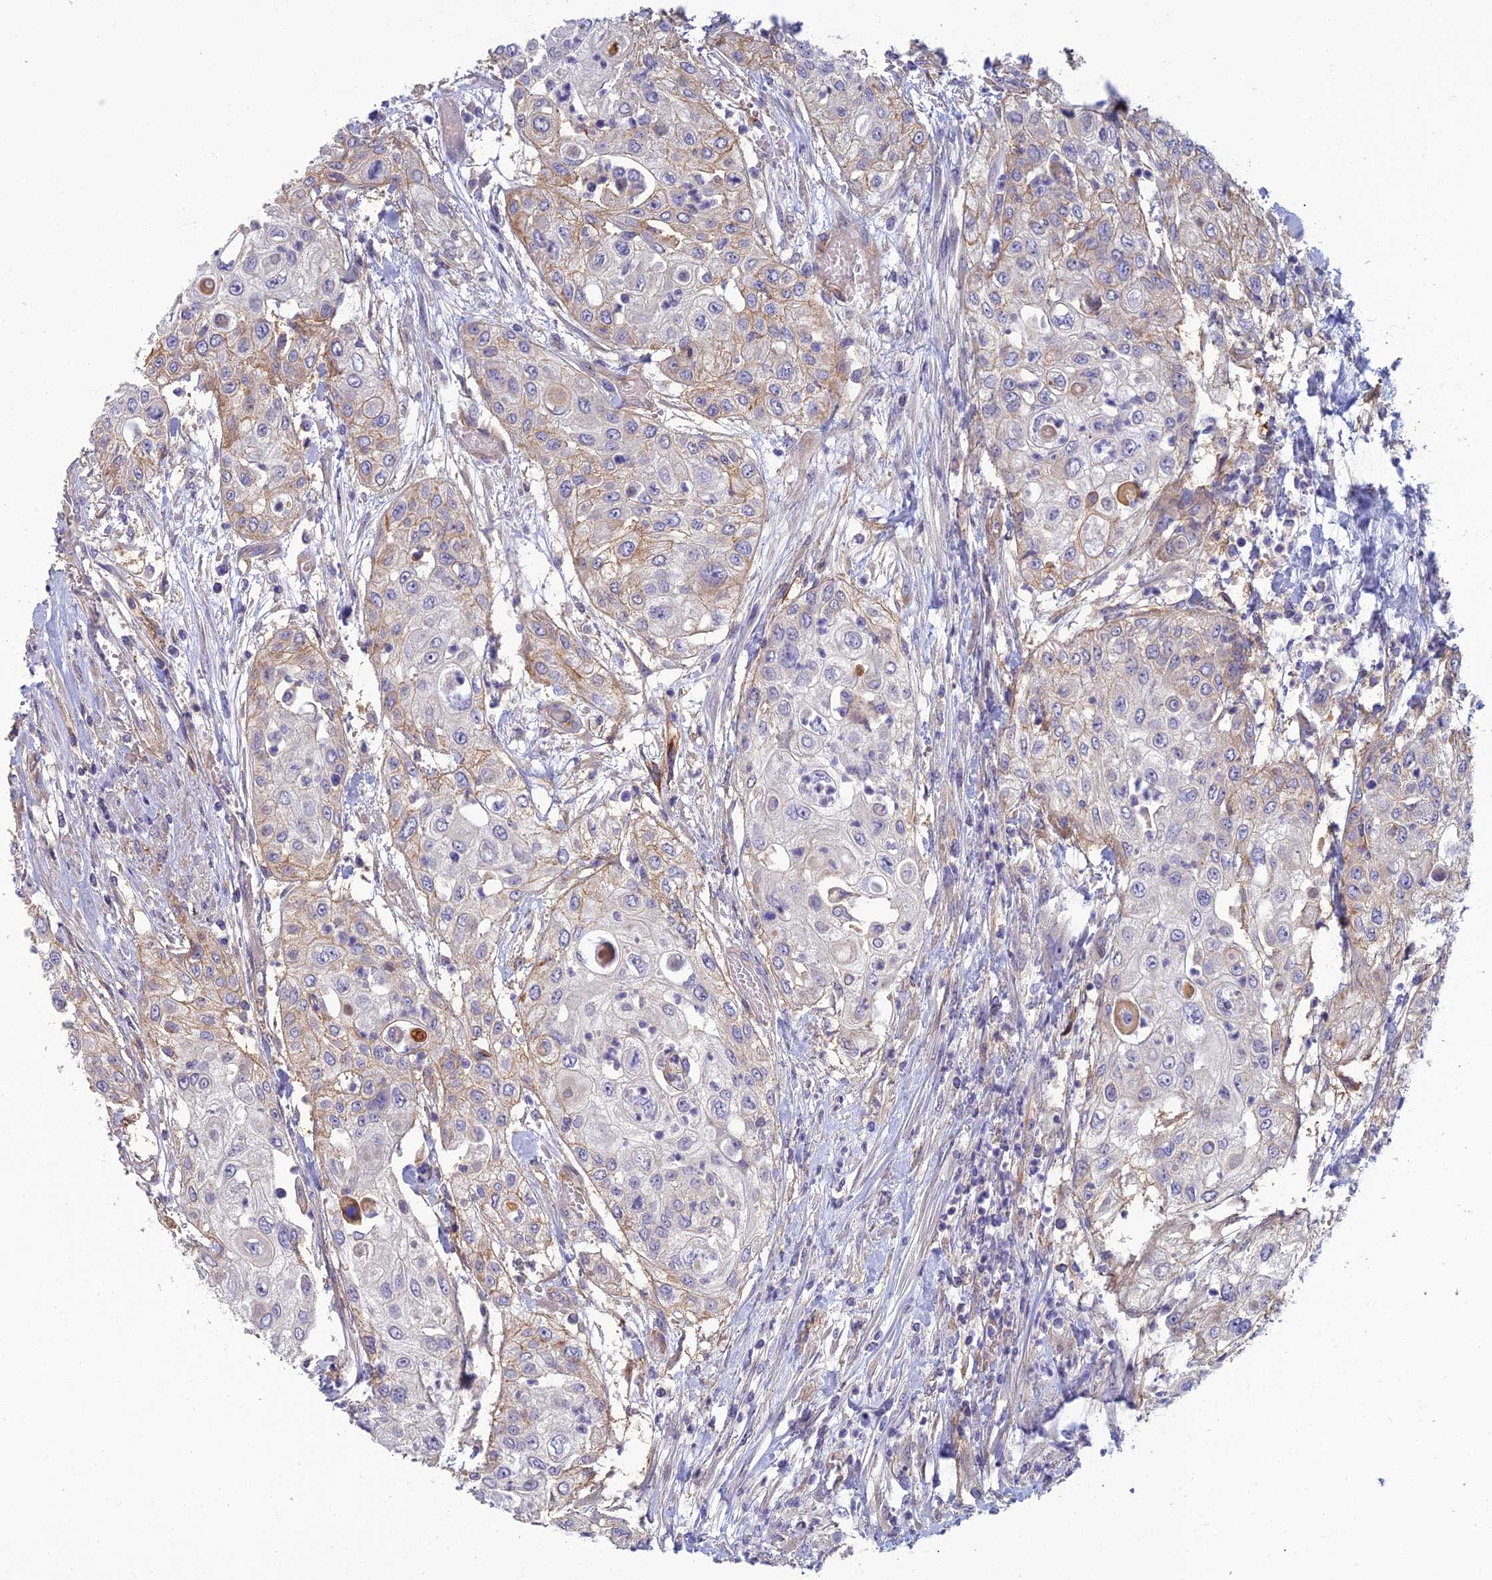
{"staining": {"intensity": "moderate", "quantity": "<25%", "location": "cytoplasmic/membranous"}, "tissue": "urothelial cancer", "cell_type": "Tumor cells", "image_type": "cancer", "snomed": [{"axis": "morphology", "description": "Urothelial carcinoma, High grade"}, {"axis": "topography", "description": "Urinary bladder"}], "caption": "Protein staining shows moderate cytoplasmic/membranous staining in approximately <25% of tumor cells in urothelial cancer.", "gene": "NEURL1", "patient": {"sex": "female", "age": 79}}